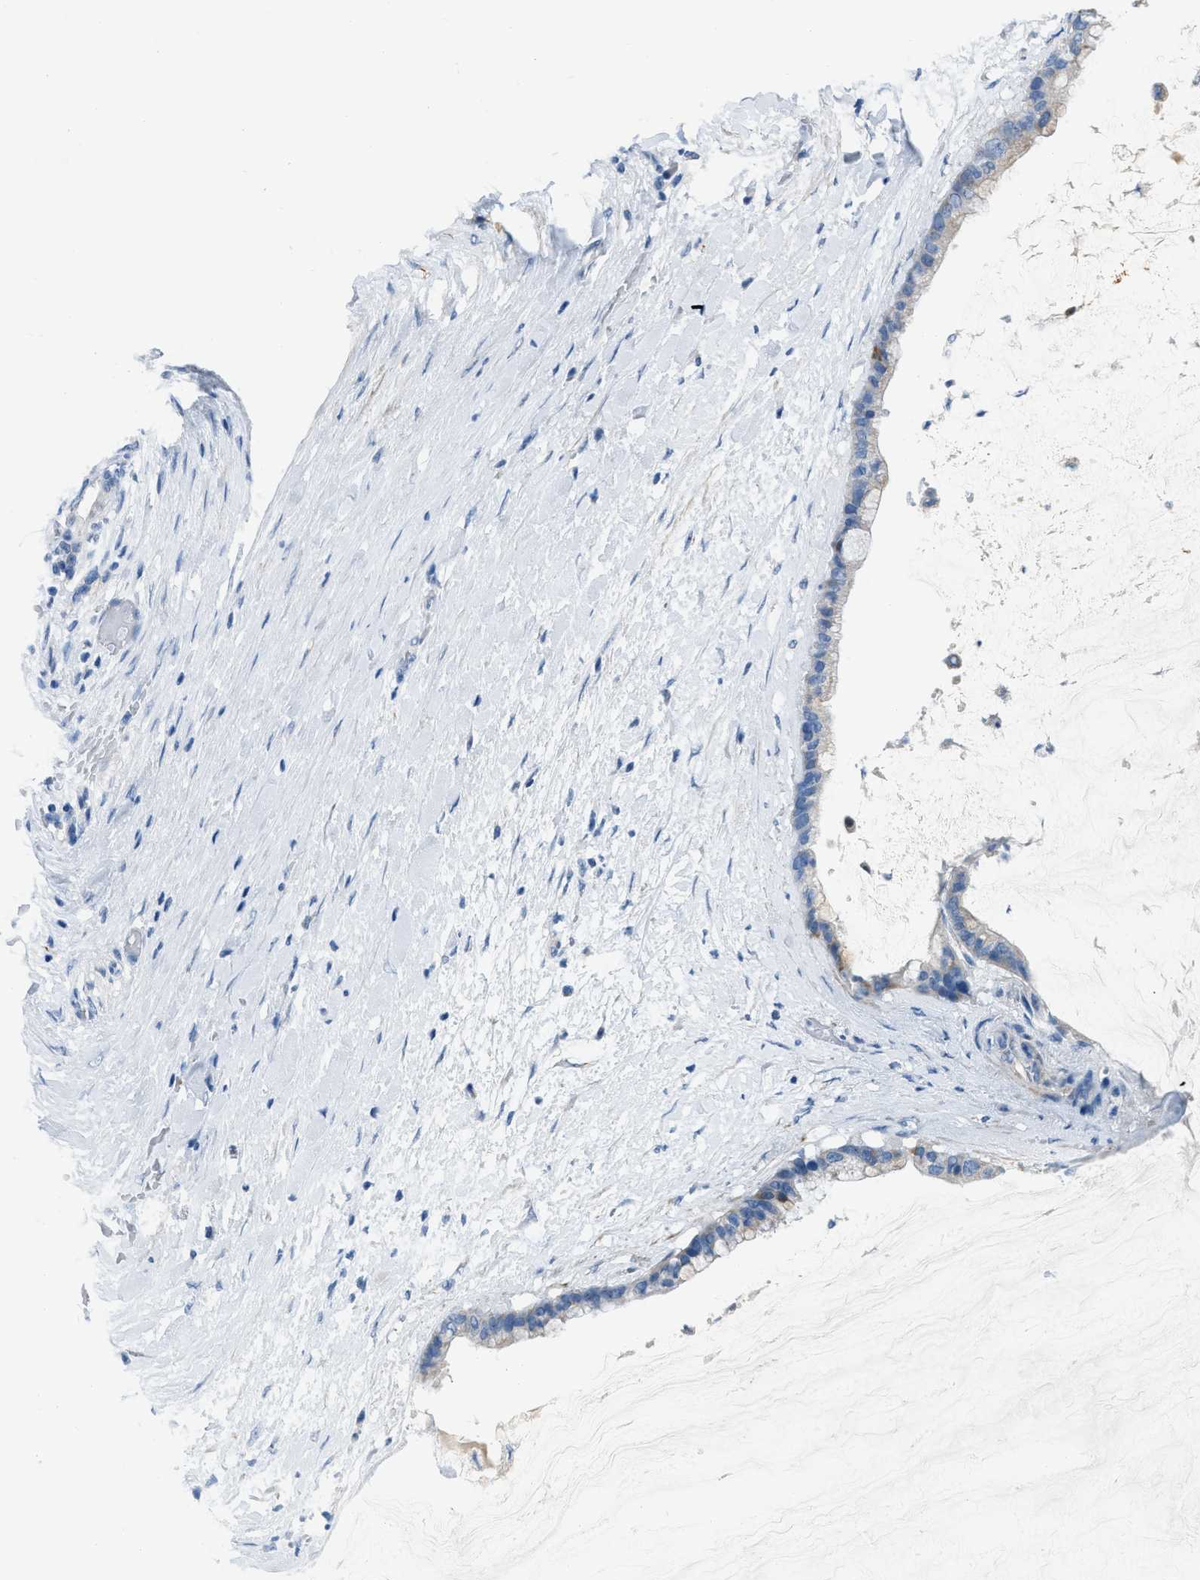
{"staining": {"intensity": "moderate", "quantity": "<25%", "location": "cytoplasmic/membranous"}, "tissue": "pancreatic cancer", "cell_type": "Tumor cells", "image_type": "cancer", "snomed": [{"axis": "morphology", "description": "Adenocarcinoma, NOS"}, {"axis": "topography", "description": "Pancreas"}], "caption": "Moderate cytoplasmic/membranous protein expression is appreciated in about <25% of tumor cells in pancreatic cancer.", "gene": "SPATC1L", "patient": {"sex": "male", "age": 41}}